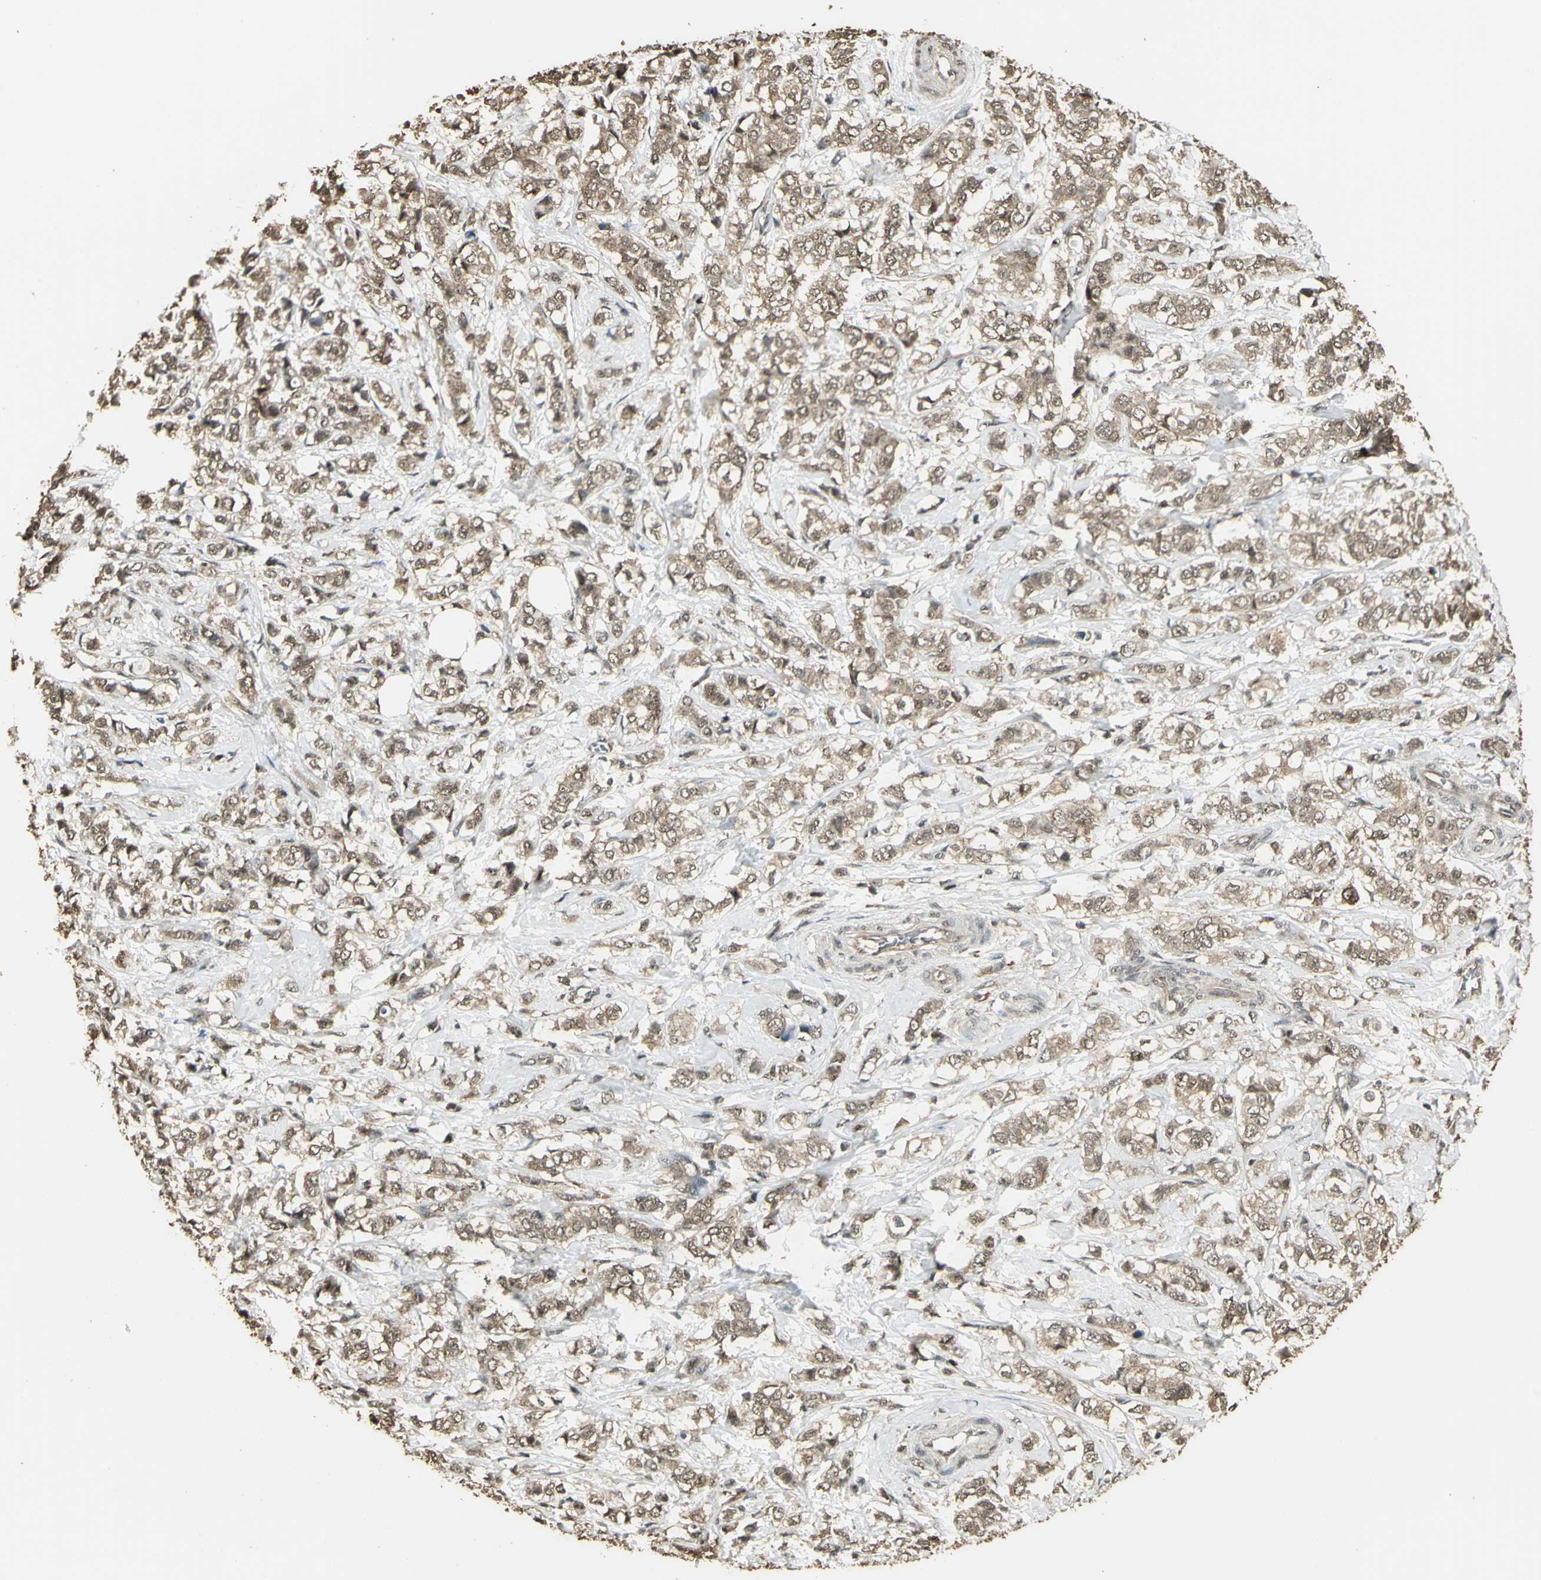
{"staining": {"intensity": "moderate", "quantity": ">75%", "location": "cytoplasmic/membranous"}, "tissue": "breast cancer", "cell_type": "Tumor cells", "image_type": "cancer", "snomed": [{"axis": "morphology", "description": "Lobular carcinoma"}, {"axis": "topography", "description": "Breast"}], "caption": "Protein expression analysis of human breast cancer (lobular carcinoma) reveals moderate cytoplasmic/membranous staining in about >75% of tumor cells.", "gene": "UCHL5", "patient": {"sex": "female", "age": 56}}